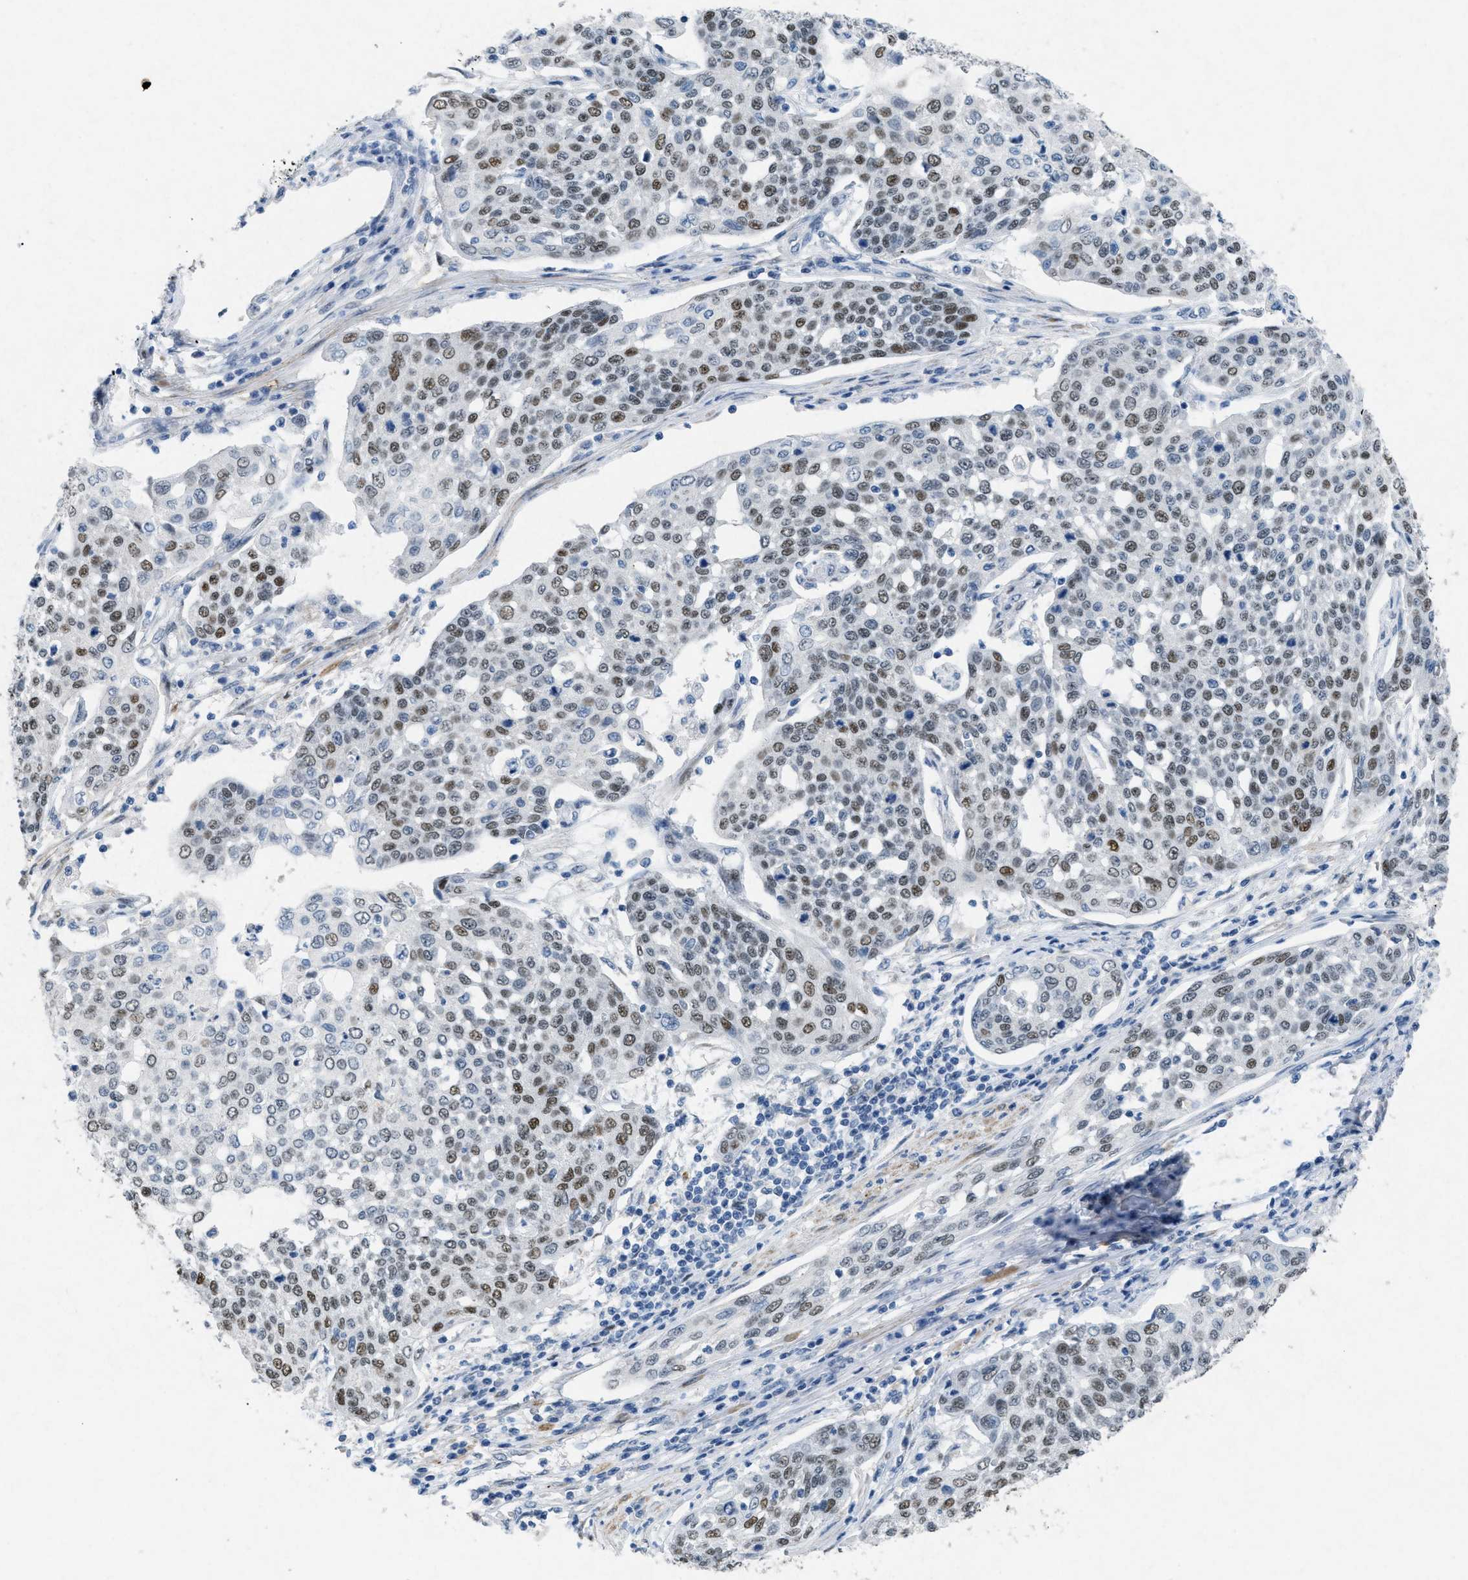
{"staining": {"intensity": "moderate", "quantity": "25%-75%", "location": "nuclear"}, "tissue": "cervical cancer", "cell_type": "Tumor cells", "image_type": "cancer", "snomed": [{"axis": "morphology", "description": "Squamous cell carcinoma, NOS"}, {"axis": "topography", "description": "Cervix"}], "caption": "Human cervical cancer (squamous cell carcinoma) stained with a brown dye reveals moderate nuclear positive expression in about 25%-75% of tumor cells.", "gene": "TASOR", "patient": {"sex": "female", "age": 34}}